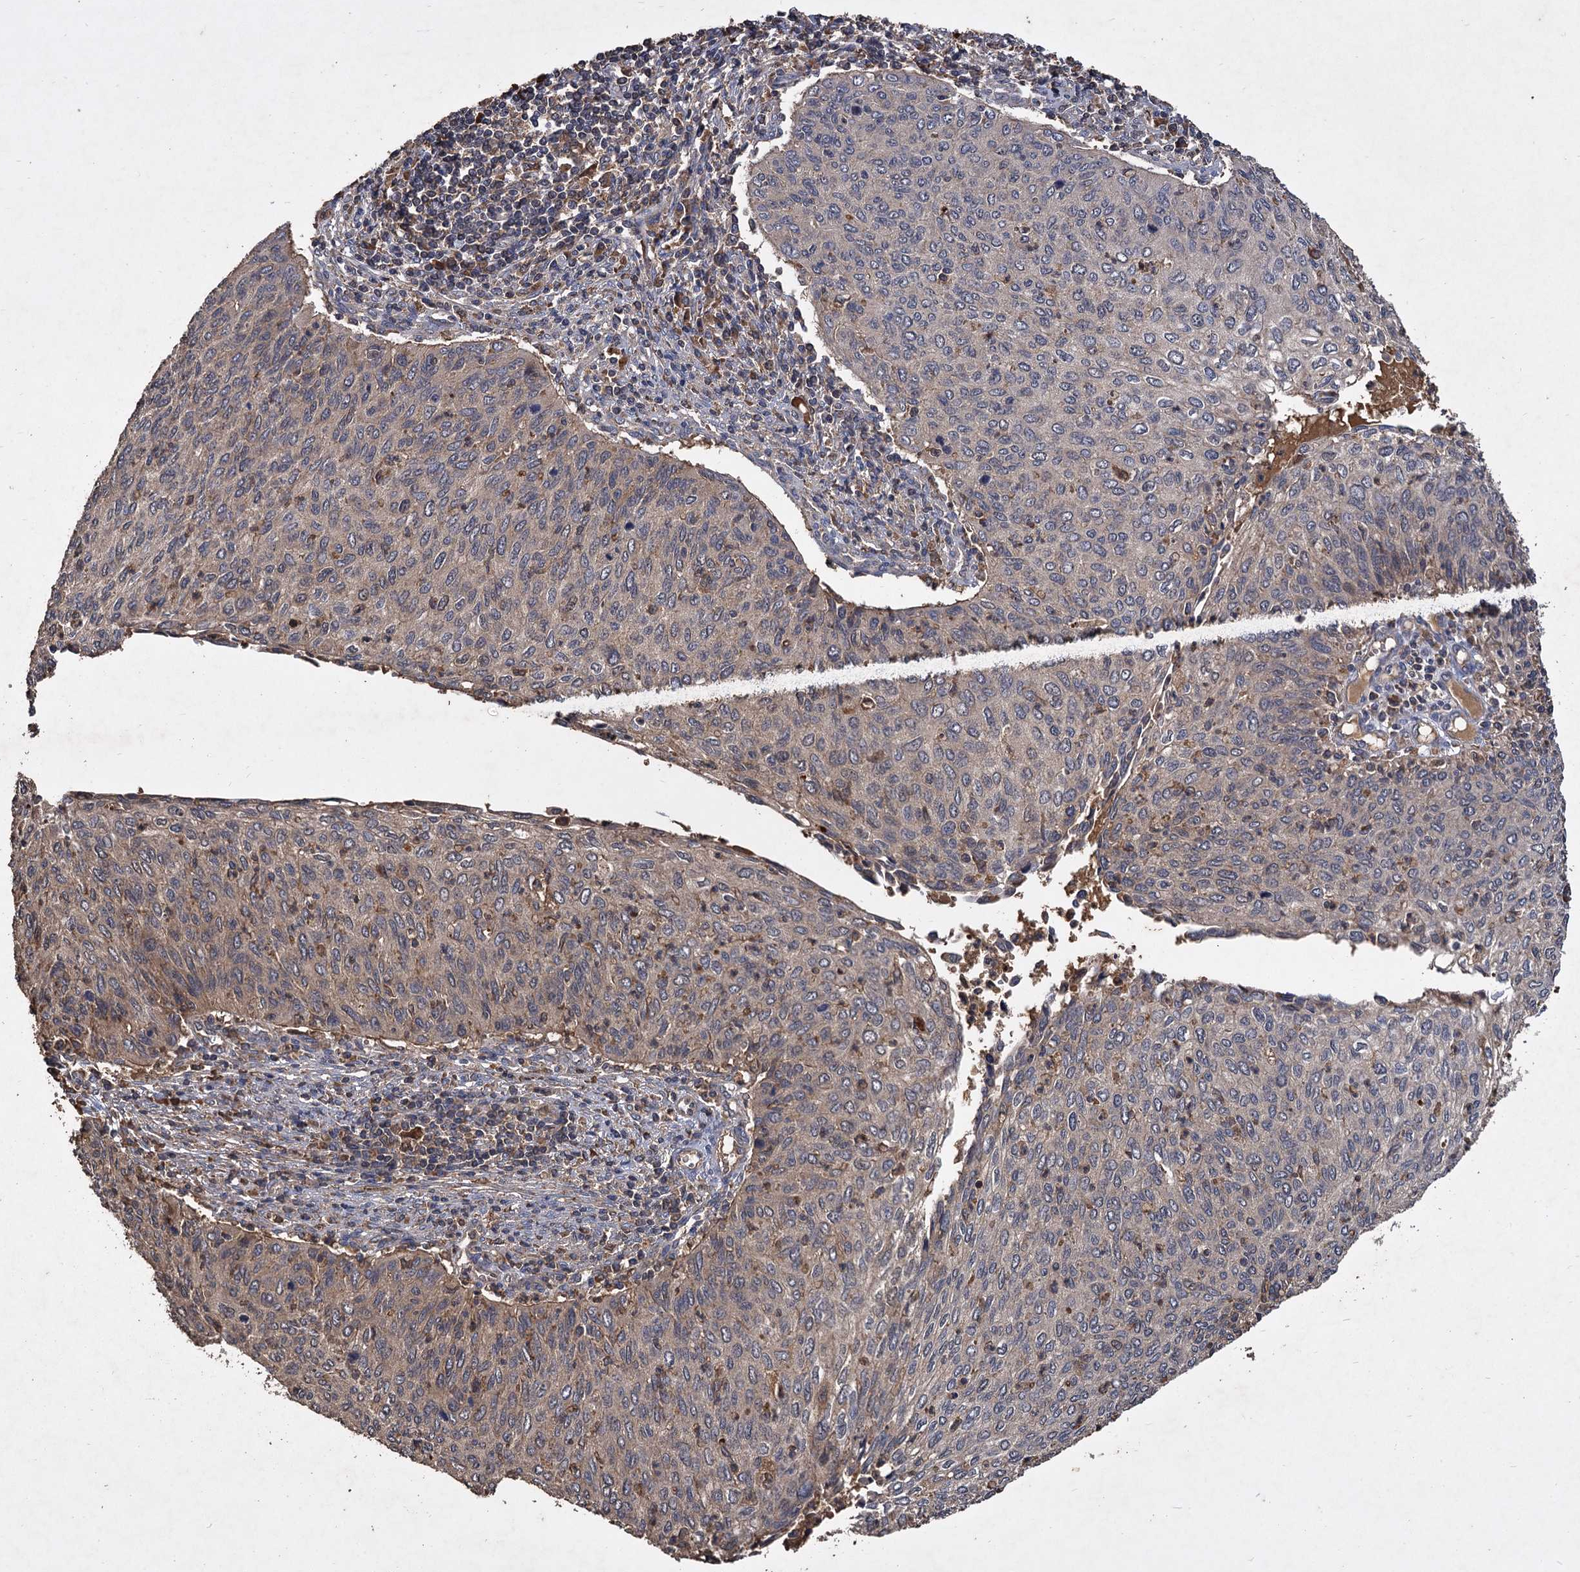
{"staining": {"intensity": "weak", "quantity": "<25%", "location": "cytoplasmic/membranous"}, "tissue": "cervical cancer", "cell_type": "Tumor cells", "image_type": "cancer", "snomed": [{"axis": "morphology", "description": "Squamous cell carcinoma, NOS"}, {"axis": "topography", "description": "Cervix"}], "caption": "IHC of human cervical cancer demonstrates no expression in tumor cells.", "gene": "GCLC", "patient": {"sex": "female", "age": 38}}